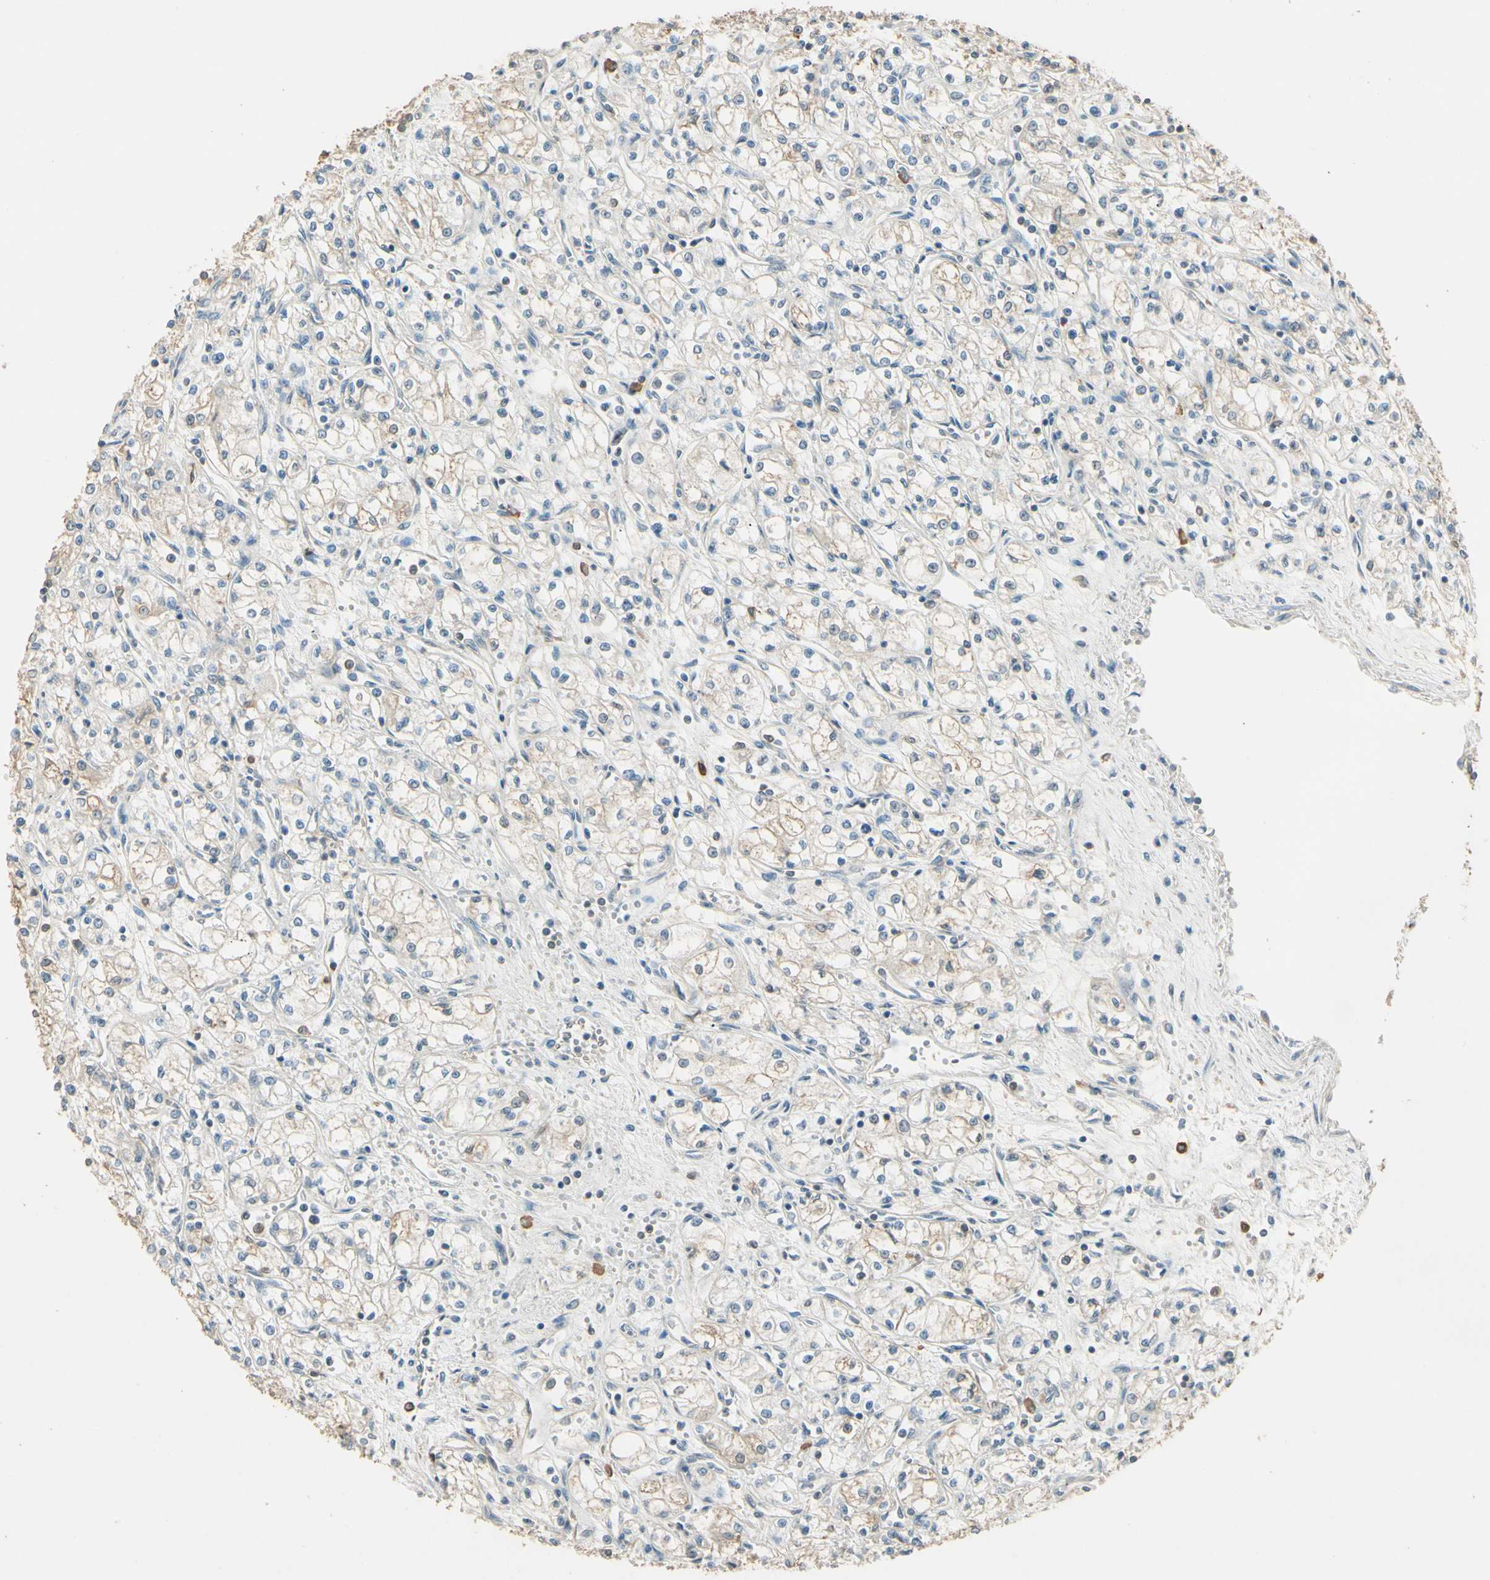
{"staining": {"intensity": "weak", "quantity": "<25%", "location": "cytoplasmic/membranous"}, "tissue": "renal cancer", "cell_type": "Tumor cells", "image_type": "cancer", "snomed": [{"axis": "morphology", "description": "Normal tissue, NOS"}, {"axis": "morphology", "description": "Adenocarcinoma, NOS"}, {"axis": "topography", "description": "Kidney"}], "caption": "Immunohistochemical staining of renal cancer (adenocarcinoma) reveals no significant positivity in tumor cells. The staining is performed using DAB (3,3'-diaminobenzidine) brown chromogen with nuclei counter-stained in using hematoxylin.", "gene": "PLXNA1", "patient": {"sex": "male", "age": 59}}